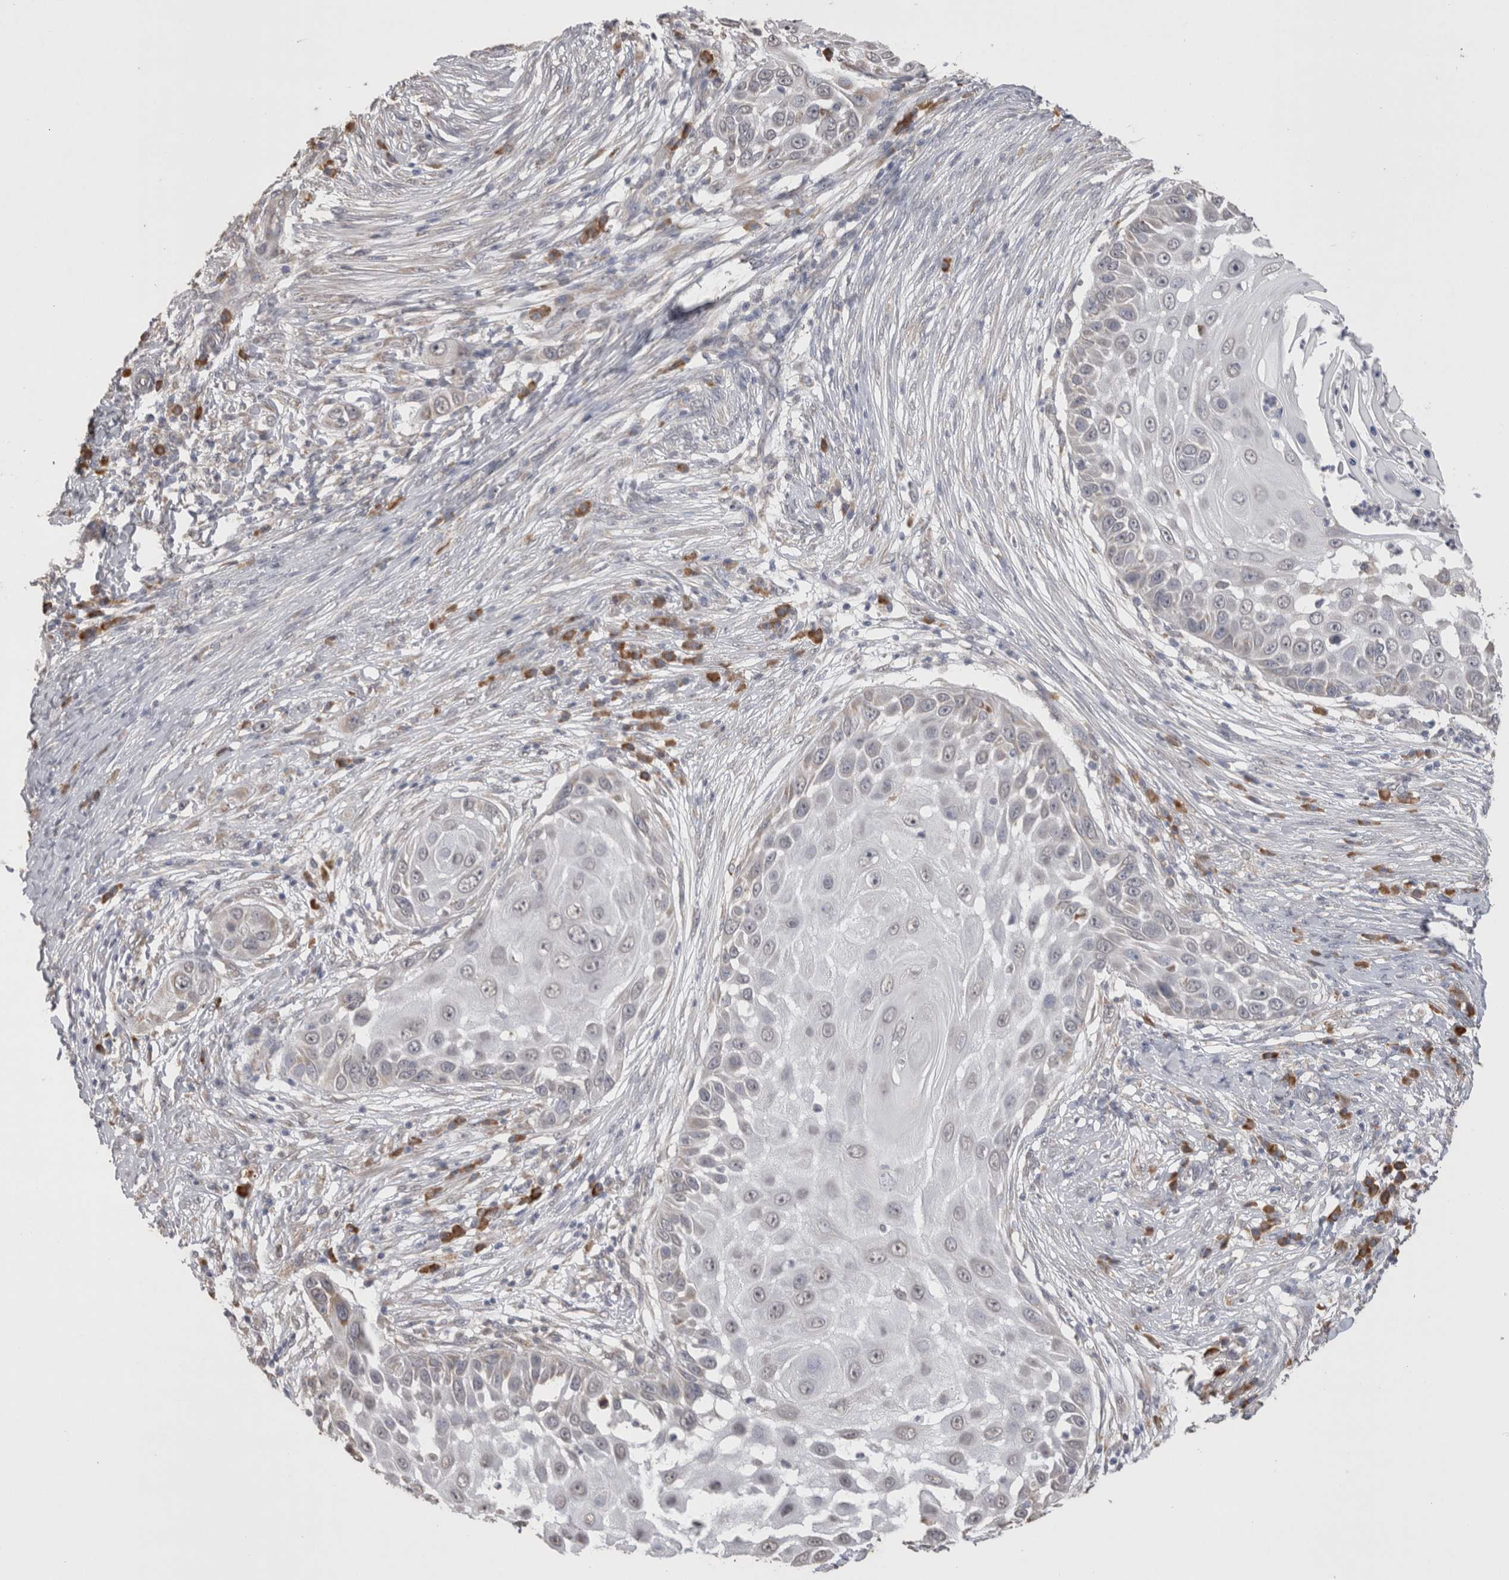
{"staining": {"intensity": "negative", "quantity": "none", "location": "none"}, "tissue": "skin cancer", "cell_type": "Tumor cells", "image_type": "cancer", "snomed": [{"axis": "morphology", "description": "Squamous cell carcinoma, NOS"}, {"axis": "topography", "description": "Skin"}], "caption": "There is no significant staining in tumor cells of squamous cell carcinoma (skin).", "gene": "NOMO1", "patient": {"sex": "female", "age": 44}}